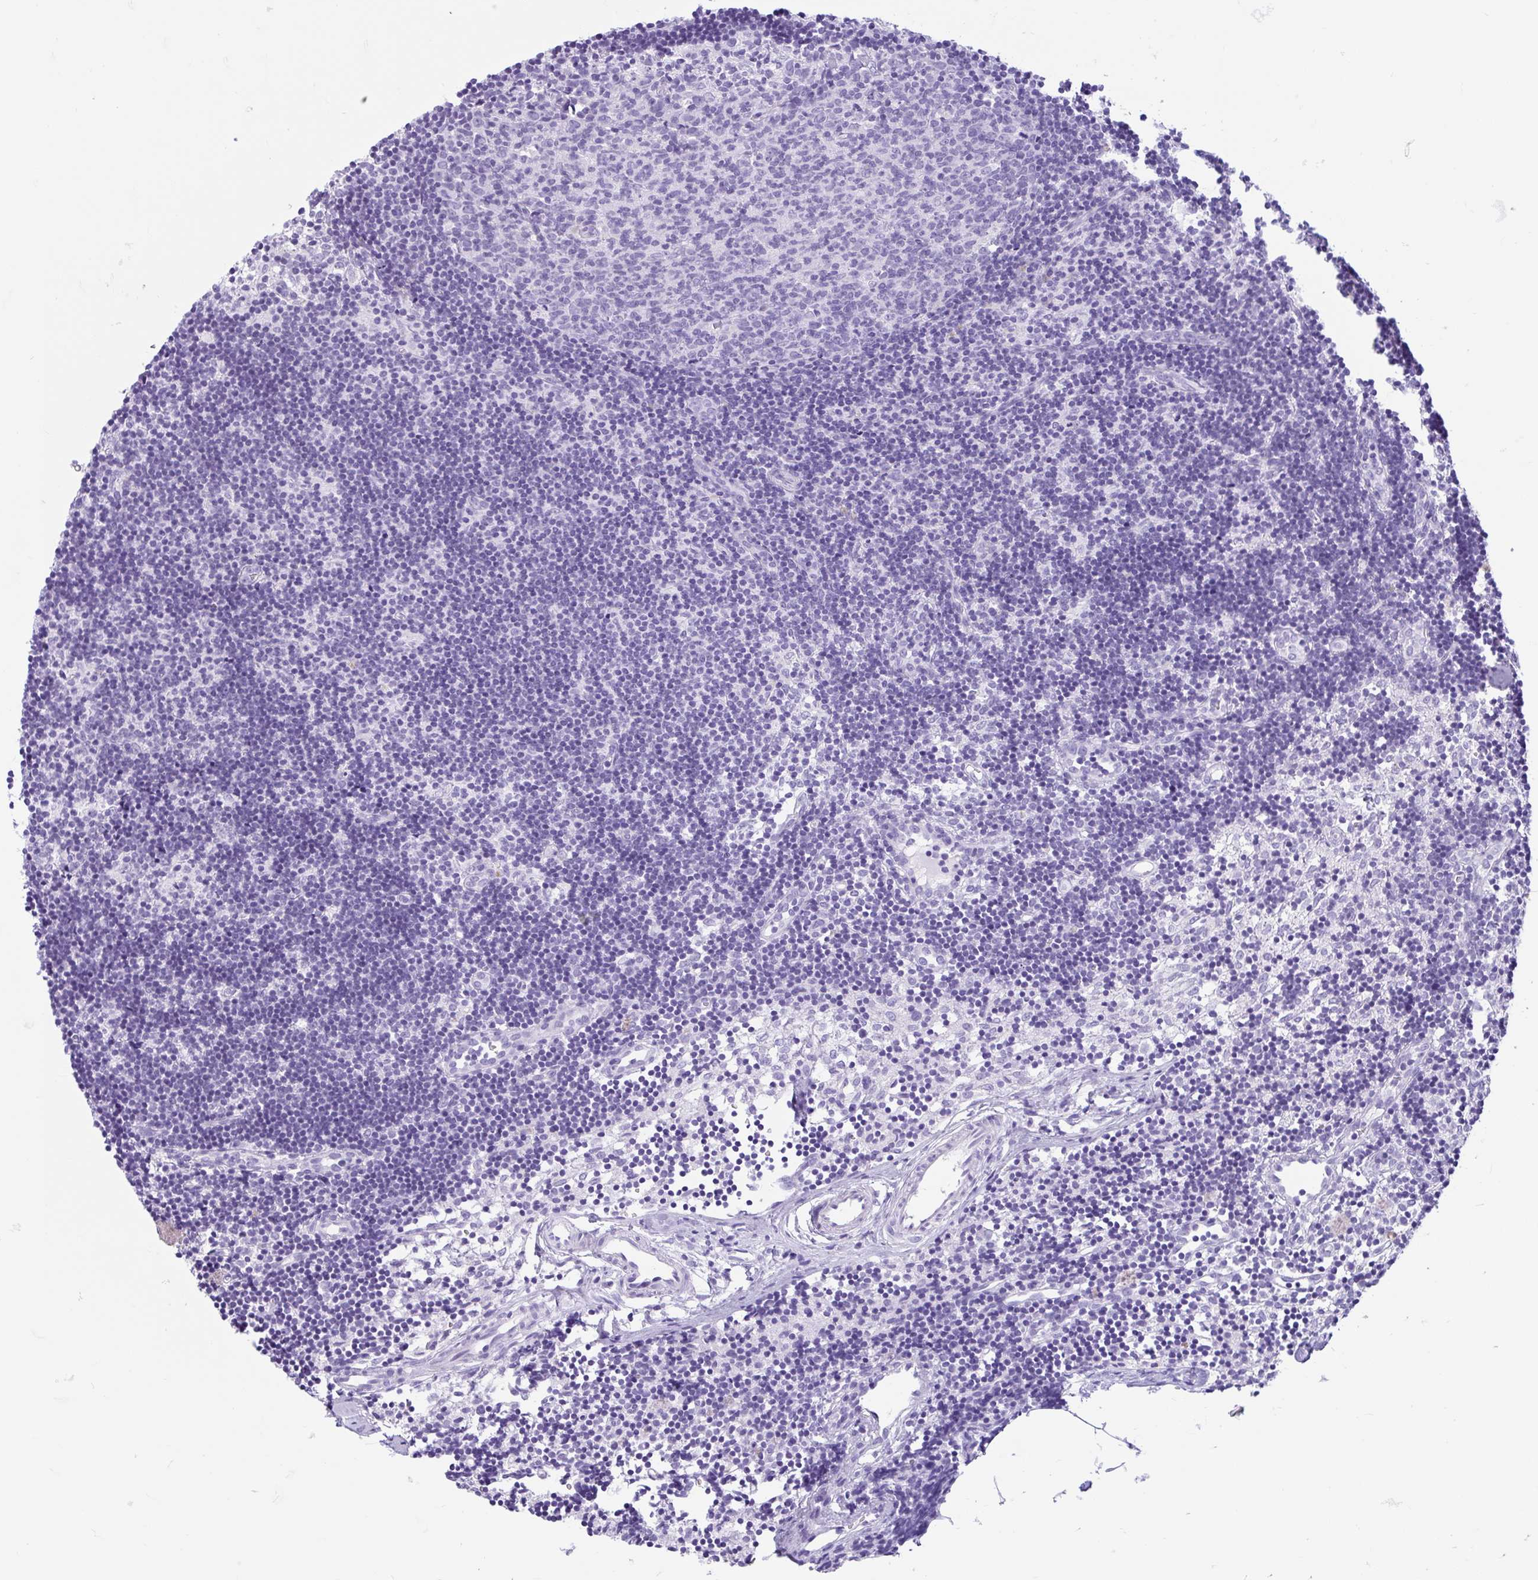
{"staining": {"intensity": "negative", "quantity": "none", "location": "none"}, "tissue": "lymph node", "cell_type": "Germinal center cells", "image_type": "normal", "snomed": [{"axis": "morphology", "description": "Normal tissue, NOS"}, {"axis": "topography", "description": "Lymph node"}], "caption": "Germinal center cells are negative for protein expression in benign human lymph node. (DAB (3,3'-diaminobenzidine) IHC, high magnification).", "gene": "ENSG00000274792", "patient": {"sex": "female", "age": 31}}